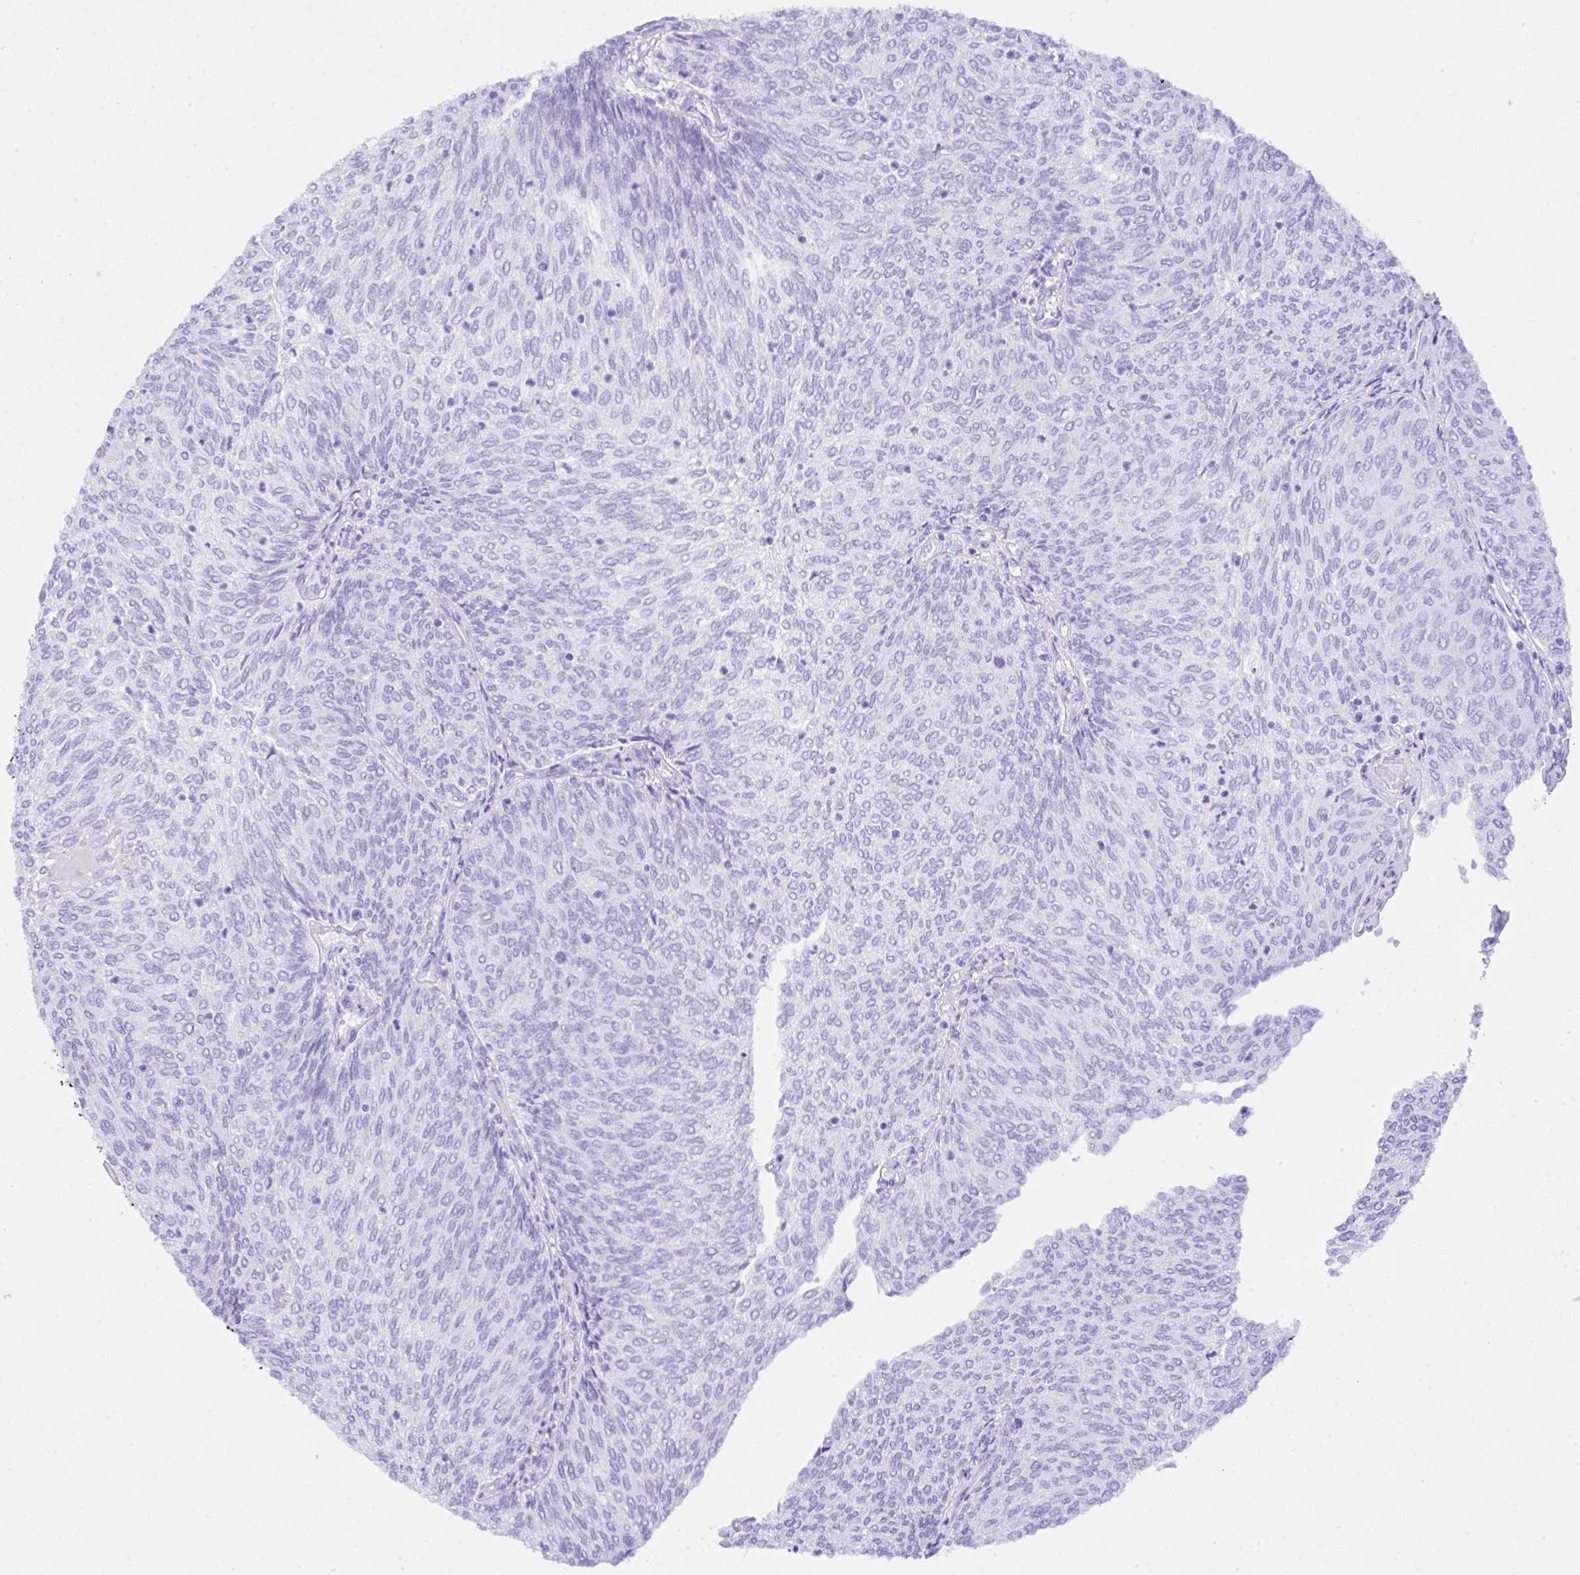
{"staining": {"intensity": "negative", "quantity": "none", "location": "none"}, "tissue": "urothelial cancer", "cell_type": "Tumor cells", "image_type": "cancer", "snomed": [{"axis": "morphology", "description": "Urothelial carcinoma, High grade"}, {"axis": "topography", "description": "Urinary bladder"}], "caption": "High power microscopy photomicrograph of an immunohistochemistry photomicrograph of urothelial carcinoma (high-grade), revealing no significant expression in tumor cells.", "gene": "CCDC12", "patient": {"sex": "female", "age": 79}}